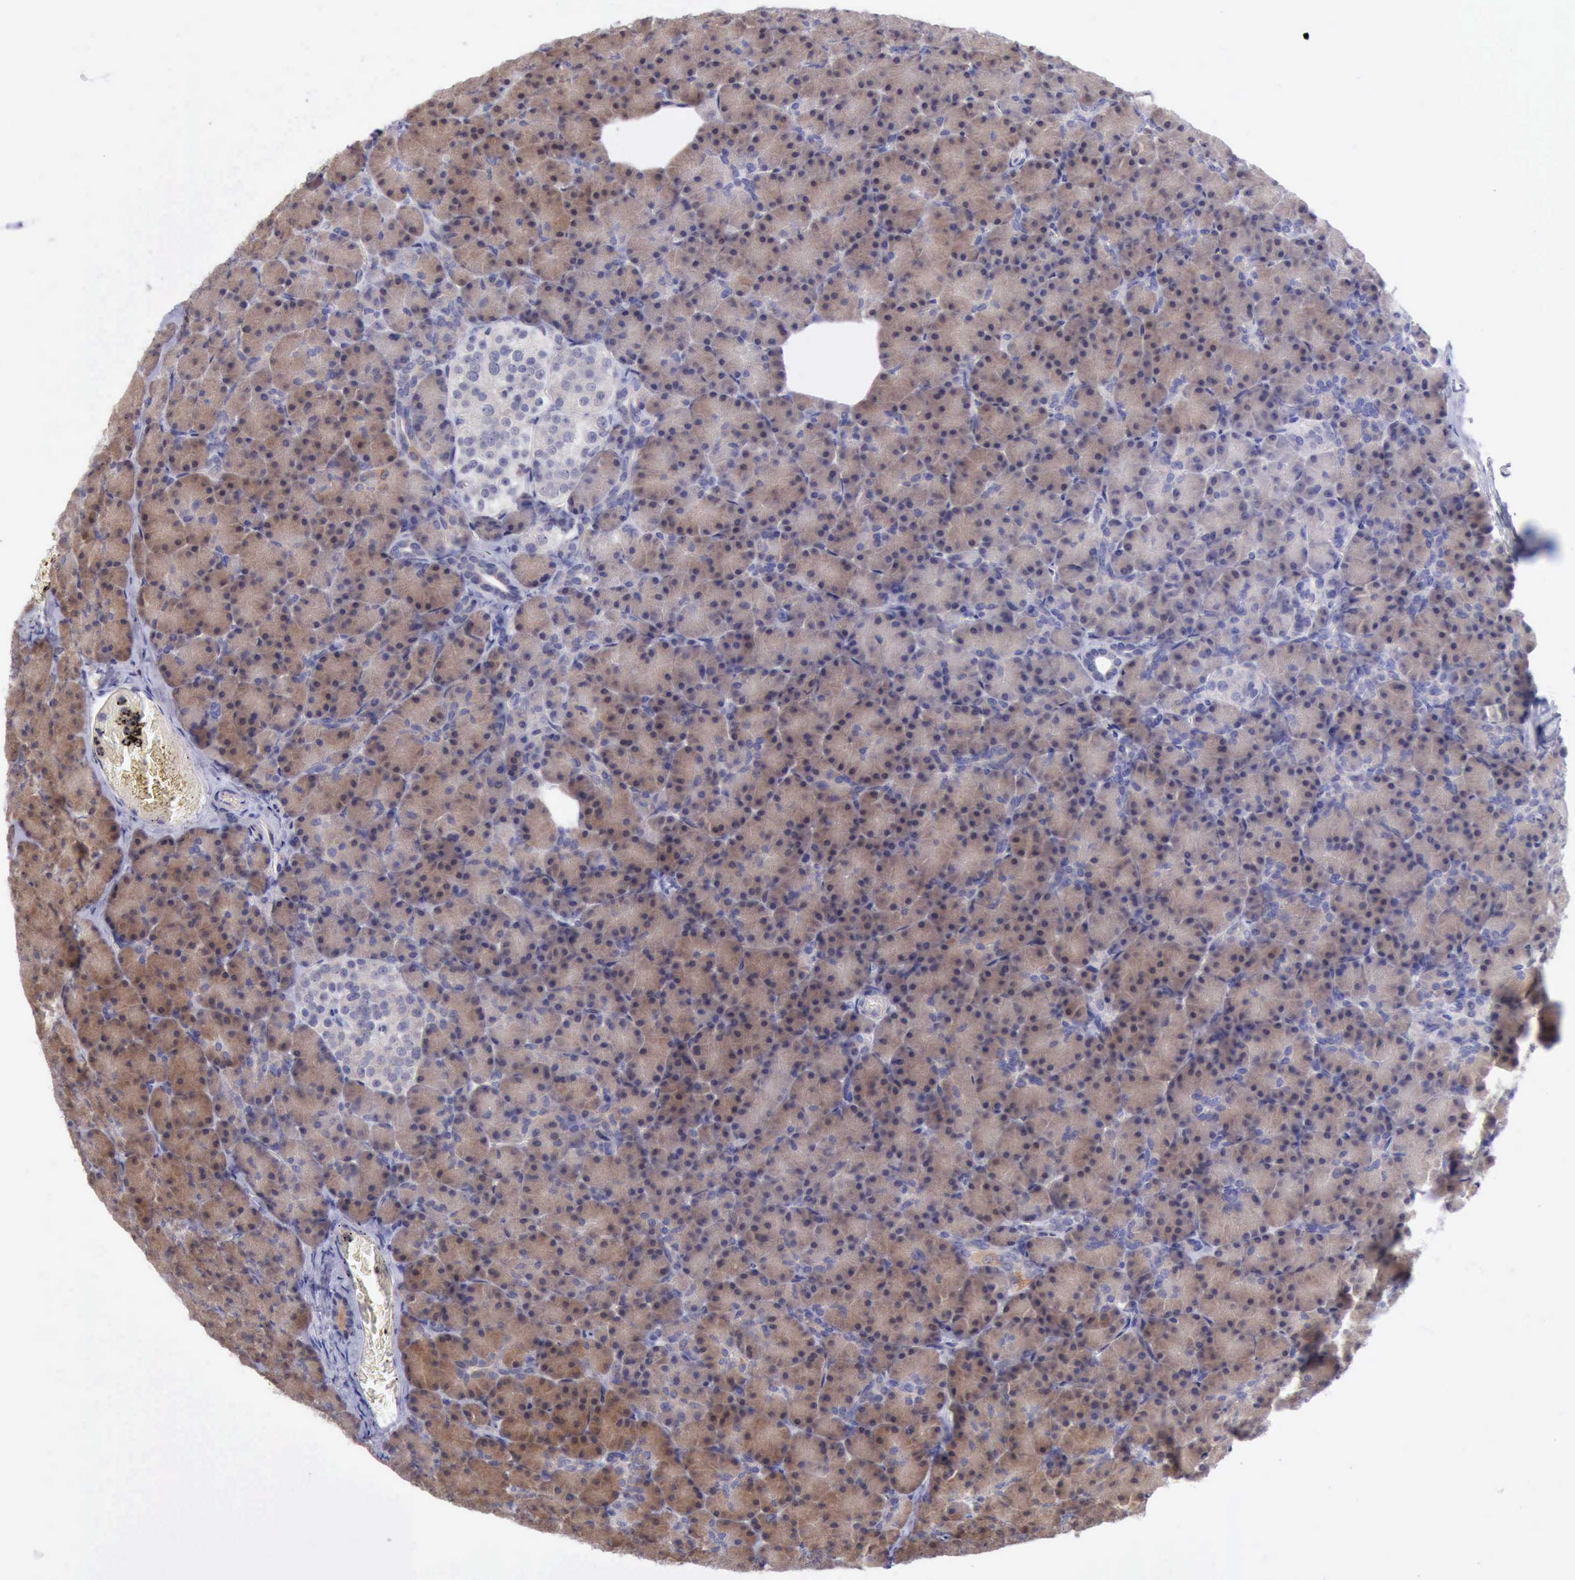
{"staining": {"intensity": "moderate", "quantity": ">75%", "location": "cytoplasmic/membranous,nuclear"}, "tissue": "pancreas", "cell_type": "Exocrine glandular cells", "image_type": "normal", "snomed": [{"axis": "morphology", "description": "Normal tissue, NOS"}, {"axis": "topography", "description": "Pancreas"}], "caption": "An image of pancreas stained for a protein demonstrates moderate cytoplasmic/membranous,nuclear brown staining in exocrine glandular cells.", "gene": "DNAJB7", "patient": {"sex": "female", "age": 43}}